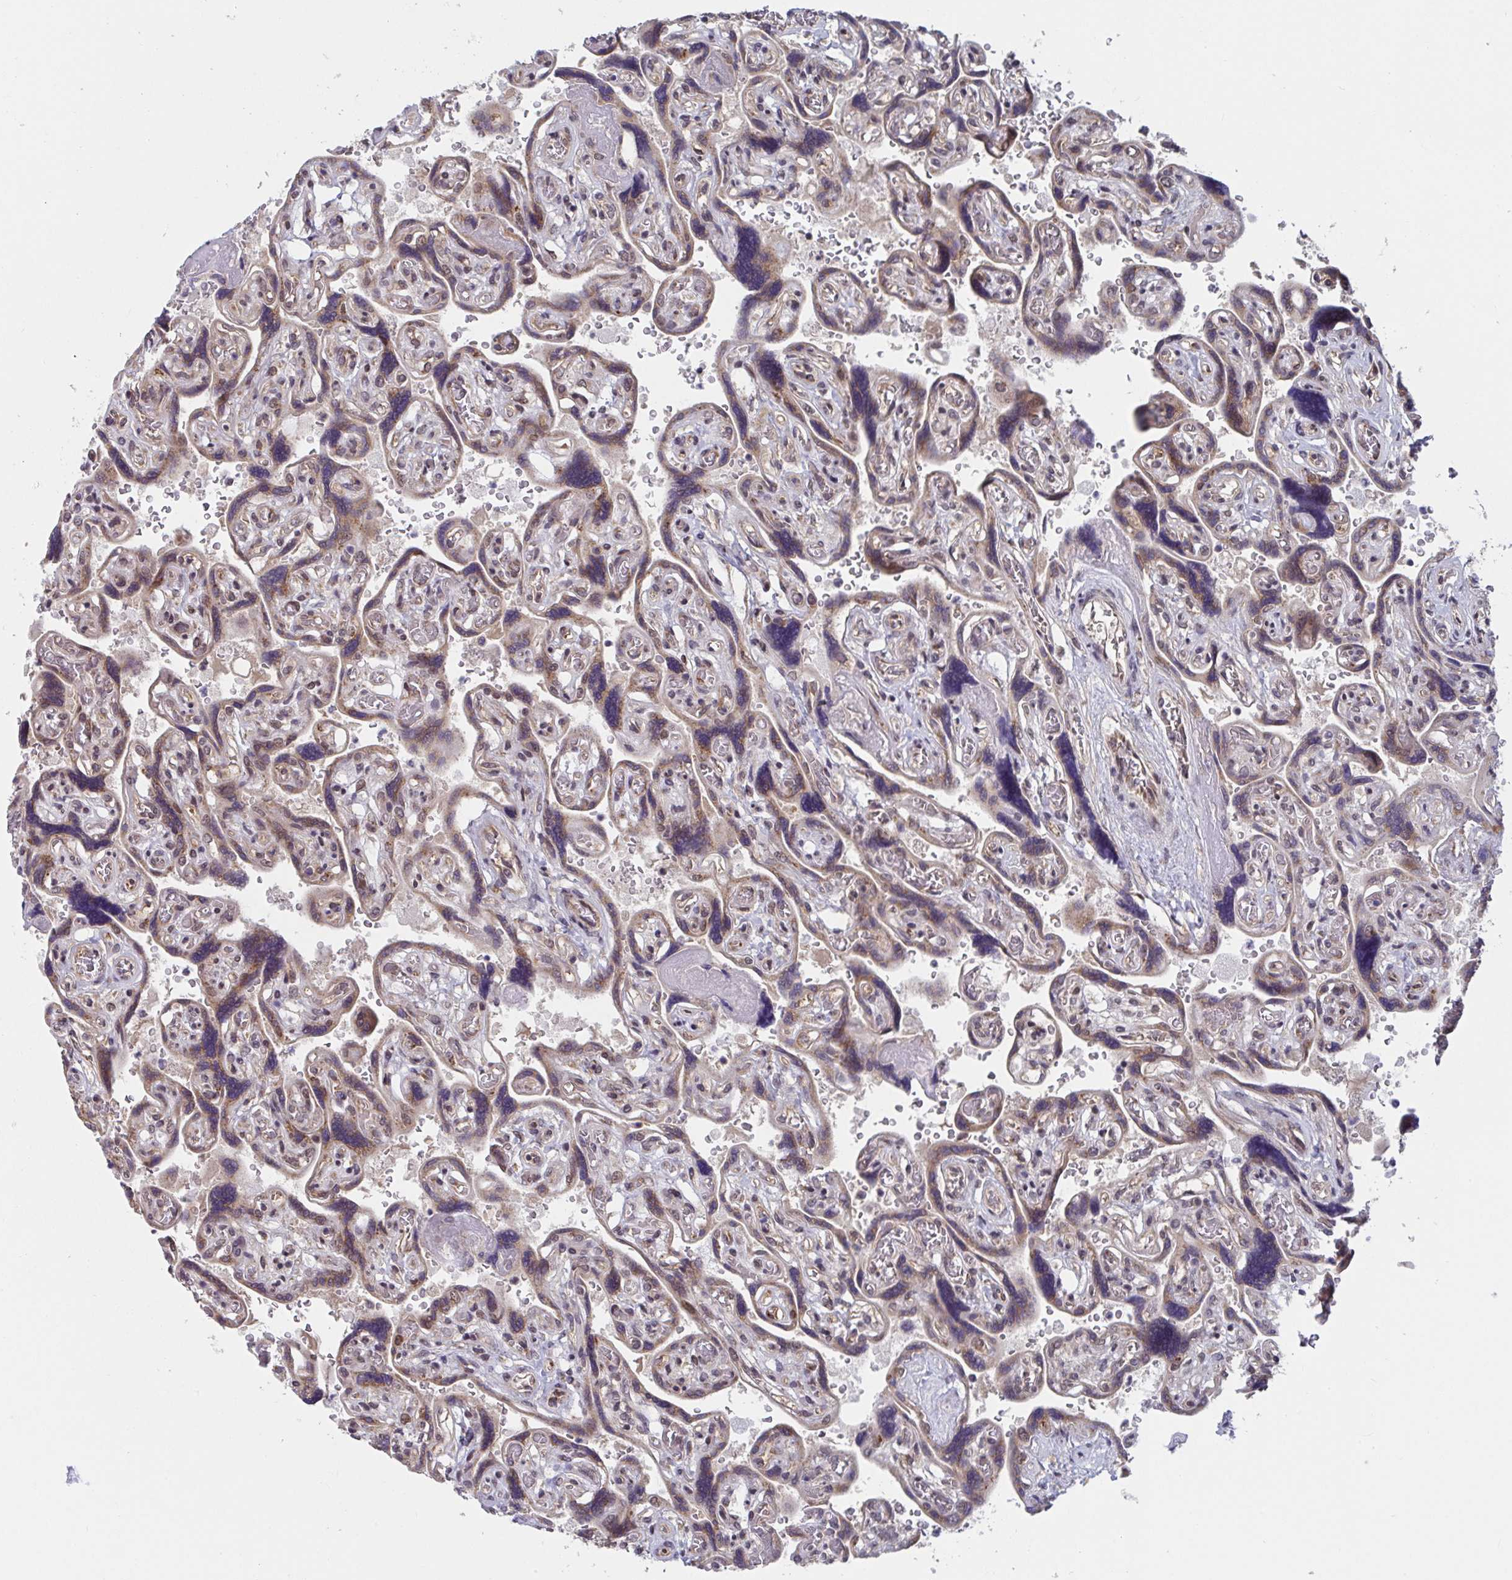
{"staining": {"intensity": "moderate", "quantity": ">75%", "location": "cytoplasmic/membranous"}, "tissue": "placenta", "cell_type": "Decidual cells", "image_type": "normal", "snomed": [{"axis": "morphology", "description": "Normal tissue, NOS"}, {"axis": "topography", "description": "Placenta"}], "caption": "IHC staining of benign placenta, which reveals medium levels of moderate cytoplasmic/membranous staining in approximately >75% of decidual cells indicating moderate cytoplasmic/membranous protein positivity. The staining was performed using DAB (brown) for protein detection and nuclei were counterstained in hematoxylin (blue).", "gene": "ATP5MJ", "patient": {"sex": "female", "age": 32}}